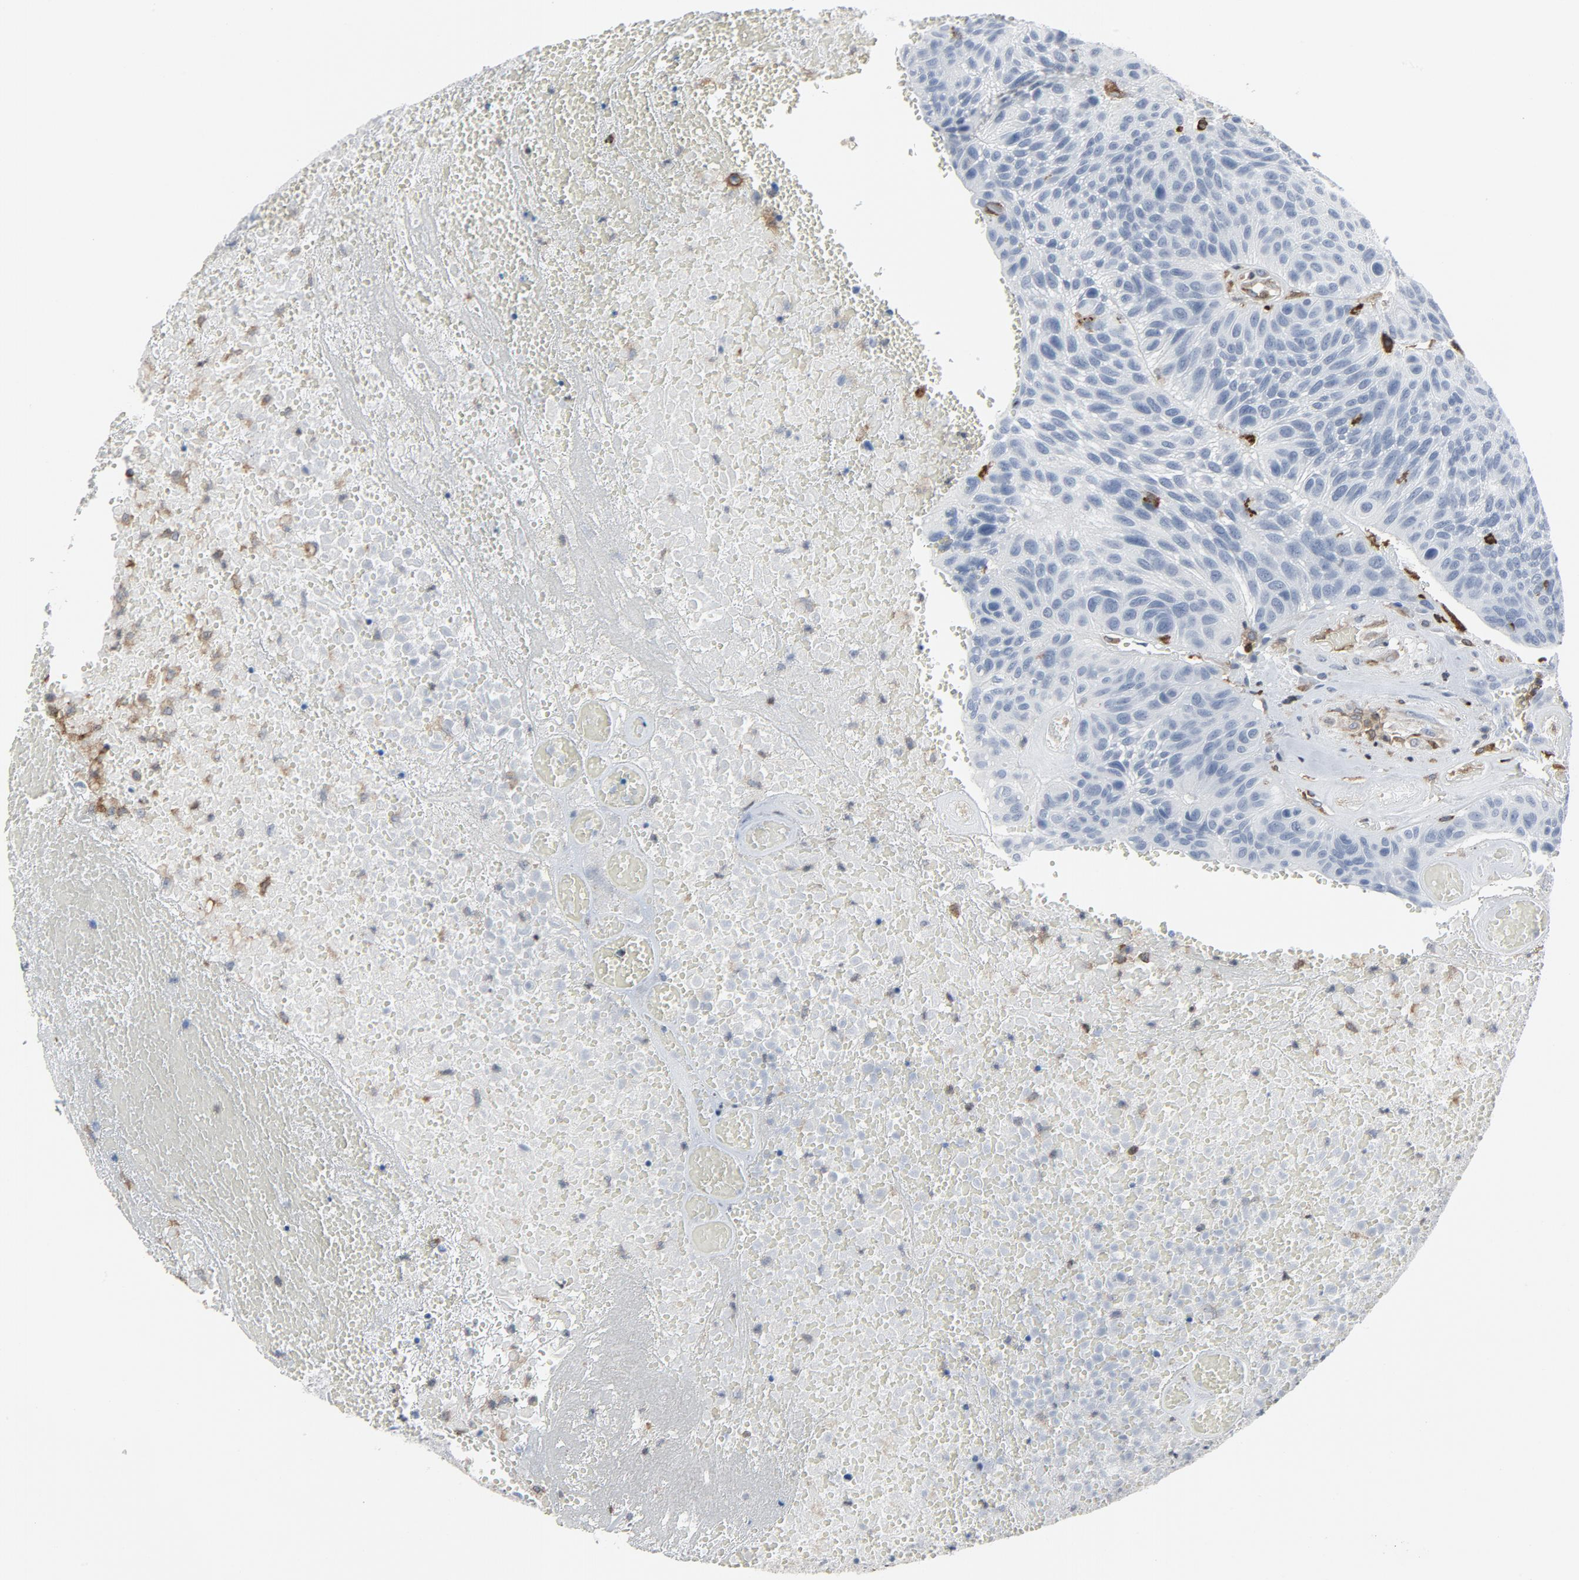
{"staining": {"intensity": "negative", "quantity": "none", "location": "none"}, "tissue": "urothelial cancer", "cell_type": "Tumor cells", "image_type": "cancer", "snomed": [{"axis": "morphology", "description": "Urothelial carcinoma, High grade"}, {"axis": "topography", "description": "Urinary bladder"}], "caption": "An image of human urothelial carcinoma (high-grade) is negative for staining in tumor cells.", "gene": "LCP2", "patient": {"sex": "male", "age": 66}}